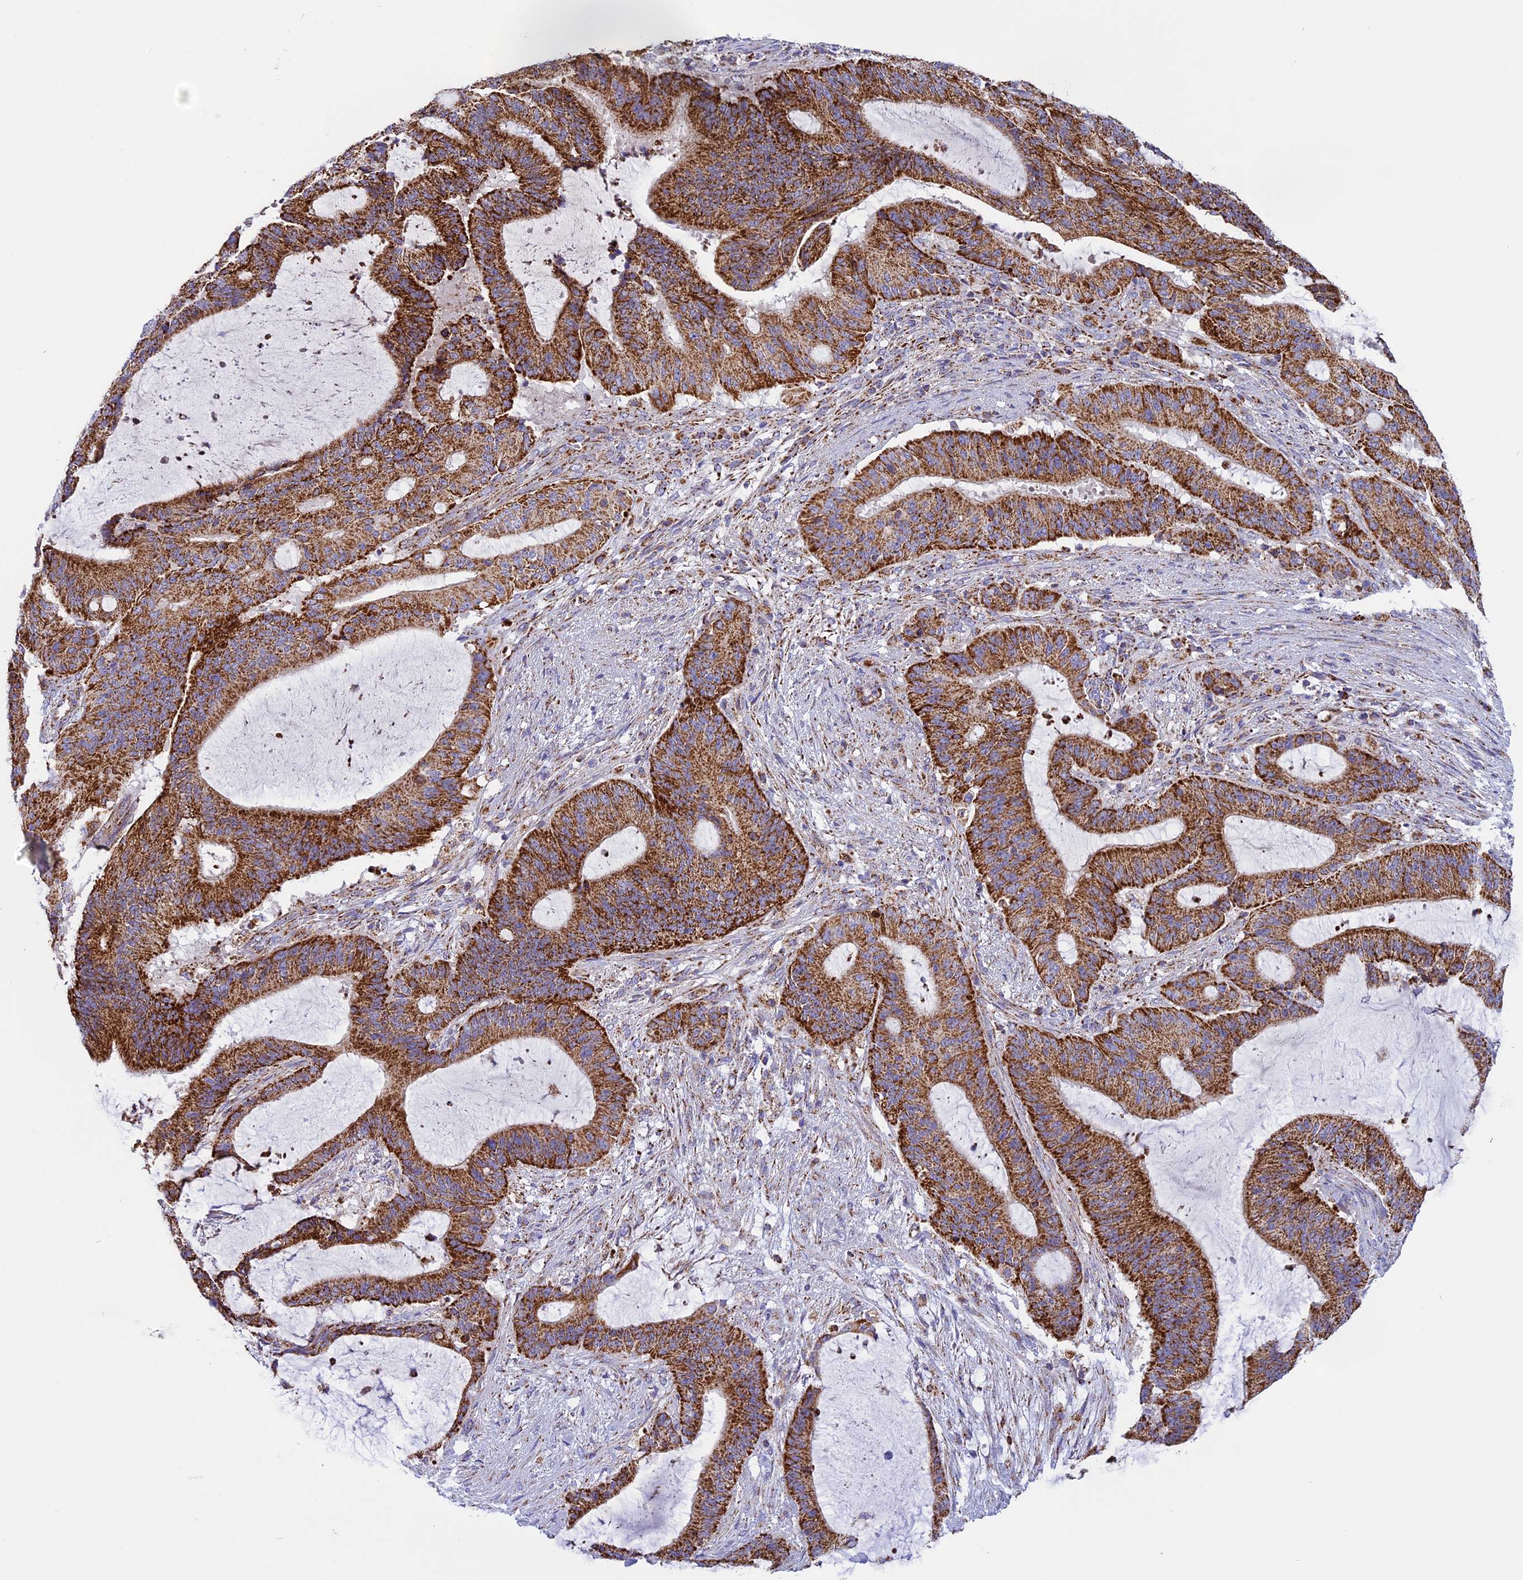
{"staining": {"intensity": "strong", "quantity": ">75%", "location": "cytoplasmic/membranous"}, "tissue": "liver cancer", "cell_type": "Tumor cells", "image_type": "cancer", "snomed": [{"axis": "morphology", "description": "Normal tissue, NOS"}, {"axis": "morphology", "description": "Cholangiocarcinoma"}, {"axis": "topography", "description": "Liver"}, {"axis": "topography", "description": "Peripheral nerve tissue"}], "caption": "There is high levels of strong cytoplasmic/membranous staining in tumor cells of cholangiocarcinoma (liver), as demonstrated by immunohistochemical staining (brown color).", "gene": "ISOC2", "patient": {"sex": "female", "age": 73}}